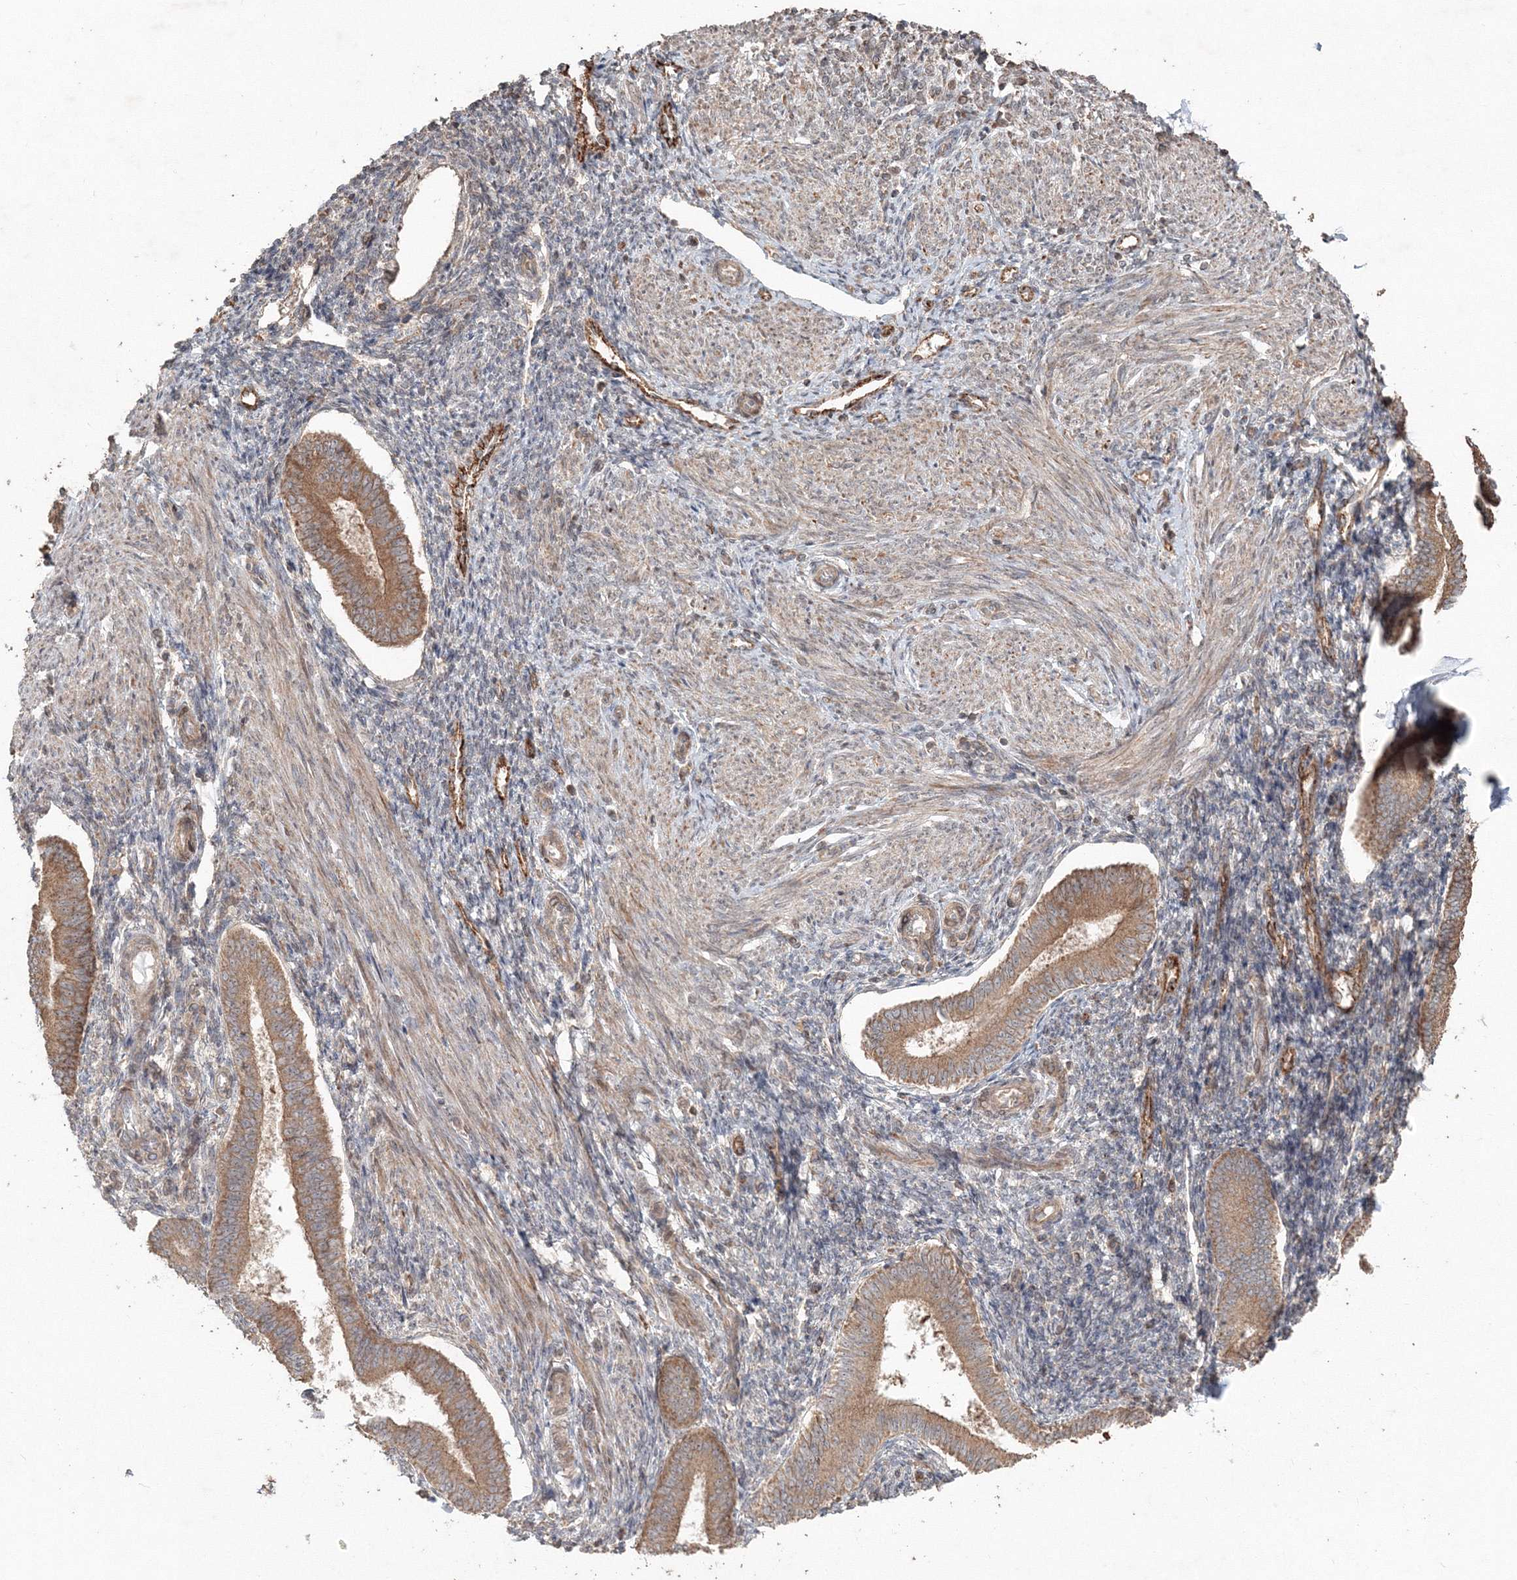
{"staining": {"intensity": "weak", "quantity": "<25%", "location": "cytoplasmic/membranous"}, "tissue": "endometrium", "cell_type": "Cells in endometrial stroma", "image_type": "normal", "snomed": [{"axis": "morphology", "description": "Normal tissue, NOS"}, {"axis": "topography", "description": "Uterus"}, {"axis": "topography", "description": "Endometrium"}], "caption": "DAB (3,3'-diaminobenzidine) immunohistochemical staining of benign endometrium reveals no significant staining in cells in endometrial stroma.", "gene": "ANAPC16", "patient": {"sex": "female", "age": 48}}